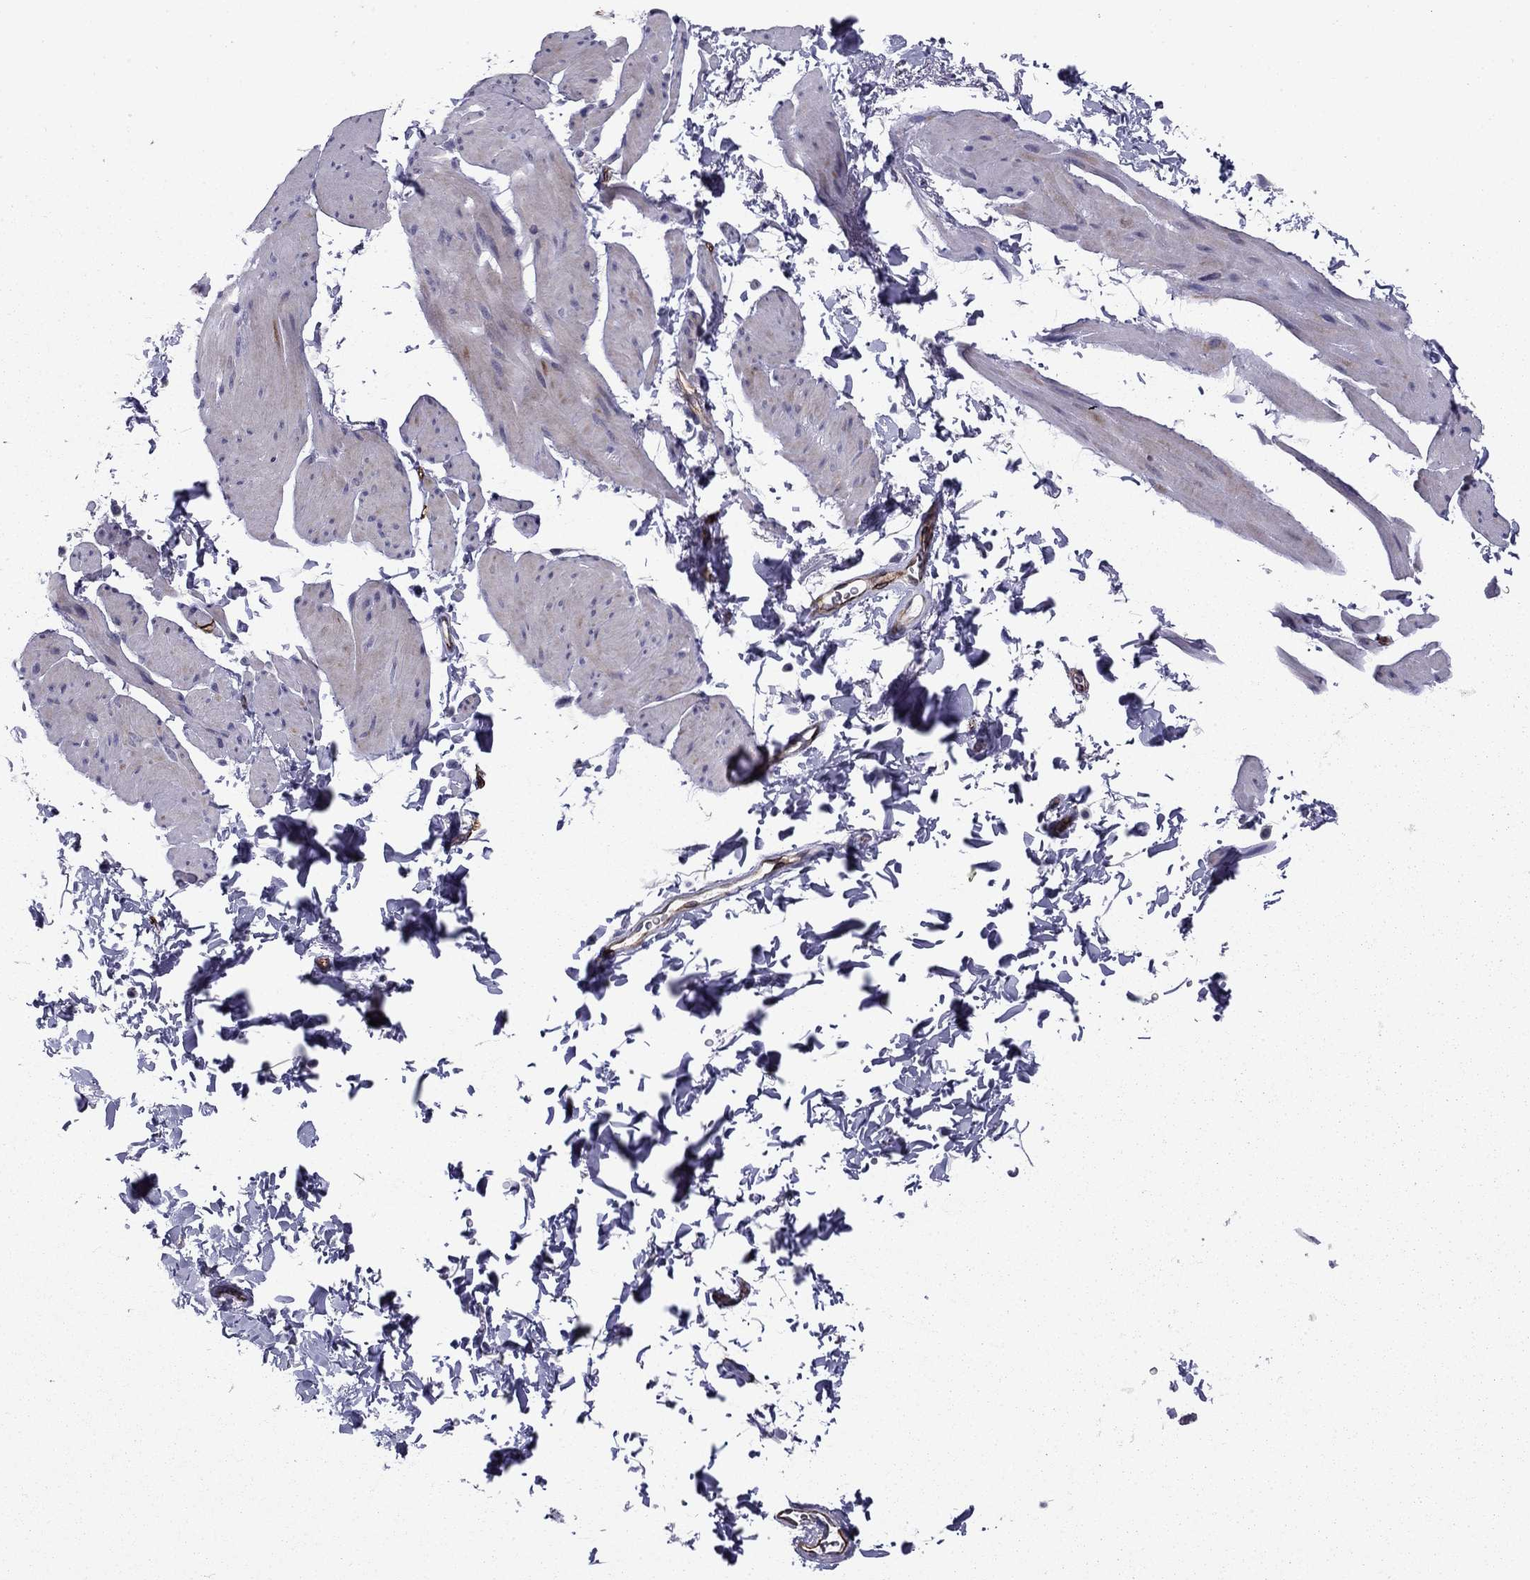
{"staining": {"intensity": "negative", "quantity": "none", "location": "none"}, "tissue": "smooth muscle", "cell_type": "Smooth muscle cells", "image_type": "normal", "snomed": [{"axis": "morphology", "description": "Normal tissue, NOS"}, {"axis": "topography", "description": "Adipose tissue"}, {"axis": "topography", "description": "Smooth muscle"}, {"axis": "topography", "description": "Peripheral nerve tissue"}], "caption": "Immunohistochemistry (IHC) image of unremarkable smooth muscle: smooth muscle stained with DAB displays no significant protein staining in smooth muscle cells.", "gene": "ANKS4B", "patient": {"sex": "male", "age": 83}}